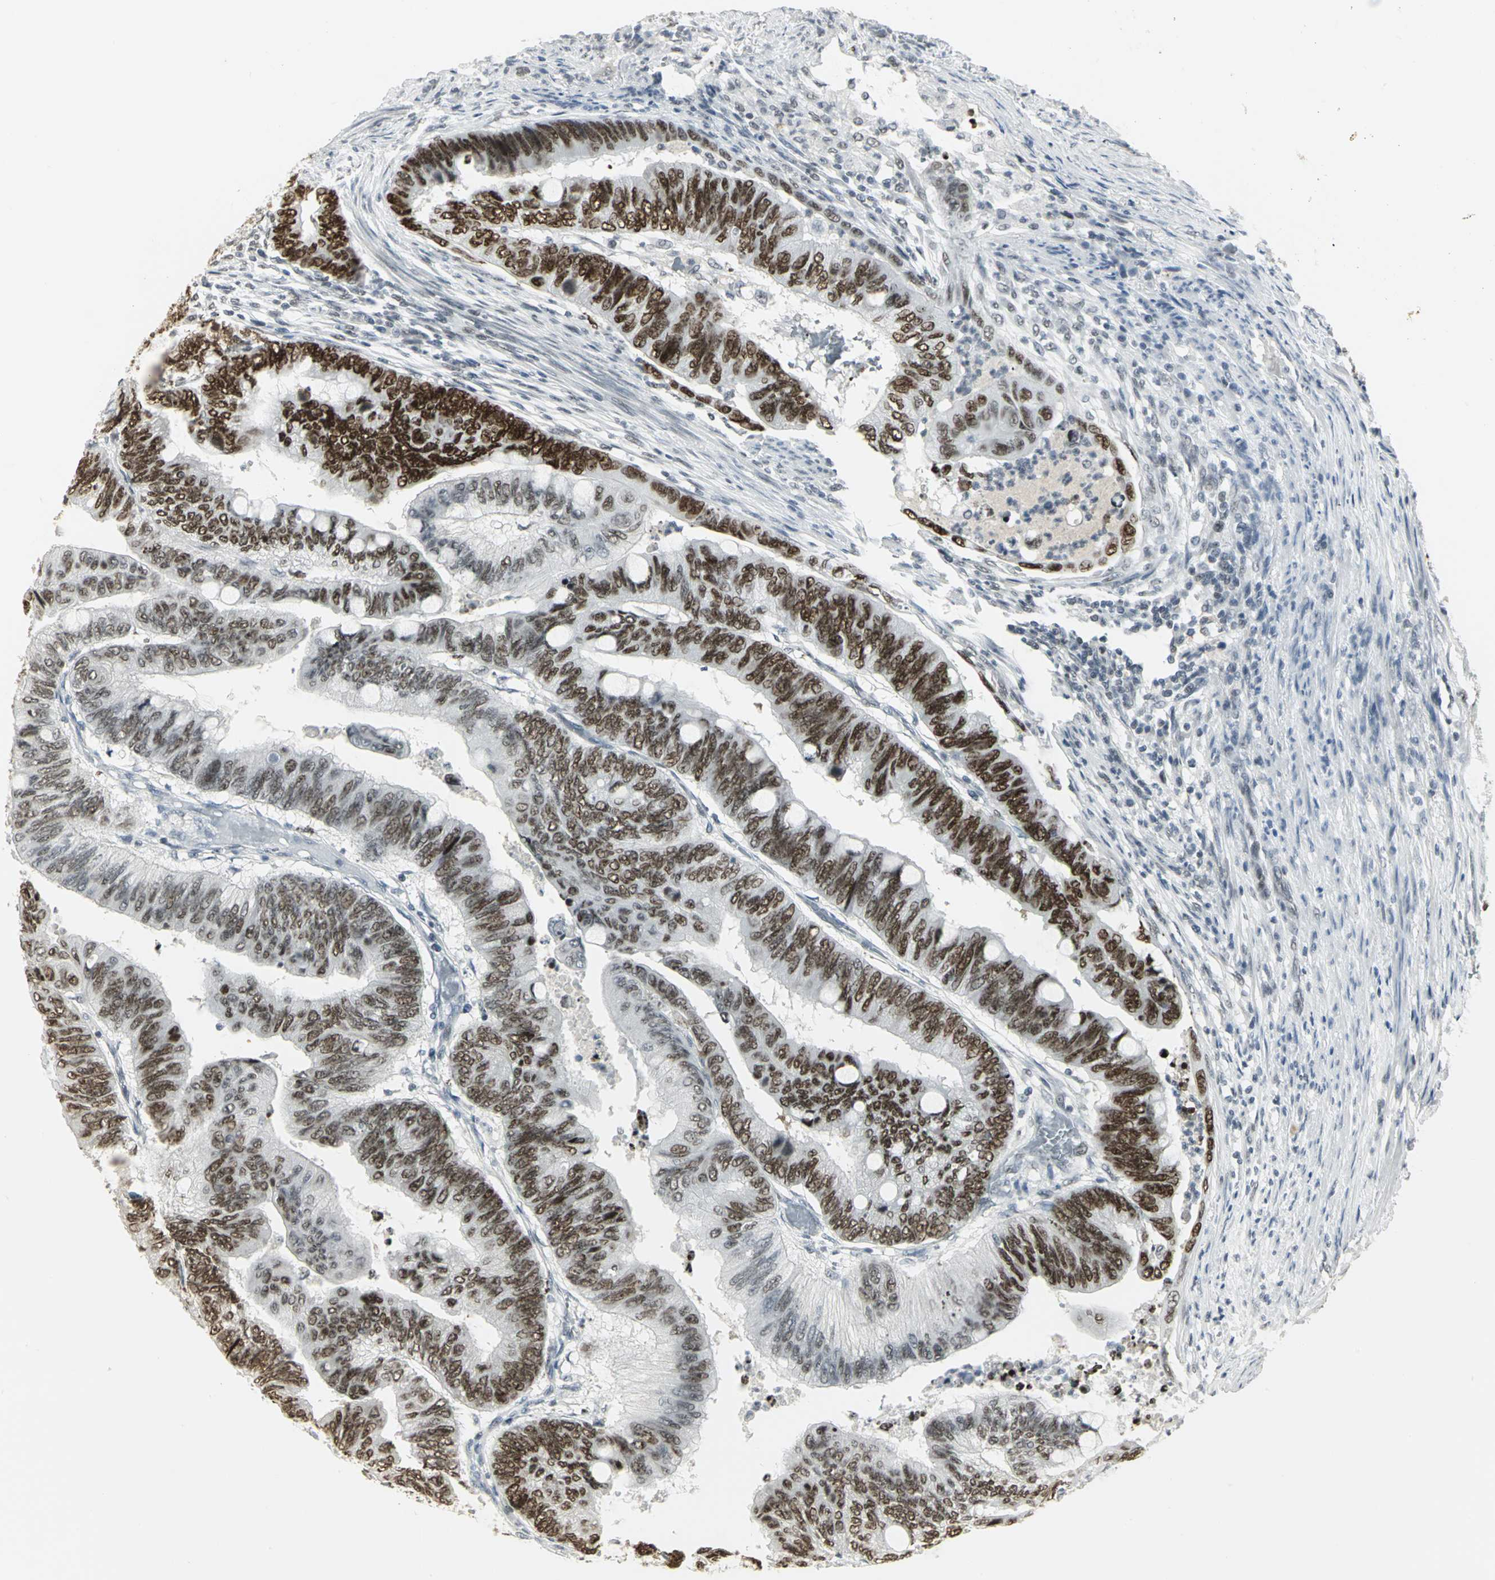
{"staining": {"intensity": "strong", "quantity": ">75%", "location": "nuclear"}, "tissue": "colorectal cancer", "cell_type": "Tumor cells", "image_type": "cancer", "snomed": [{"axis": "morphology", "description": "Normal tissue, NOS"}, {"axis": "morphology", "description": "Adenocarcinoma, NOS"}, {"axis": "topography", "description": "Rectum"}, {"axis": "topography", "description": "Peripheral nerve tissue"}], "caption": "Immunohistochemical staining of colorectal adenocarcinoma reveals strong nuclear protein expression in approximately >75% of tumor cells. (Stains: DAB (3,3'-diaminobenzidine) in brown, nuclei in blue, Microscopy: brightfield microscopy at high magnification).", "gene": "CBX3", "patient": {"sex": "male", "age": 92}}